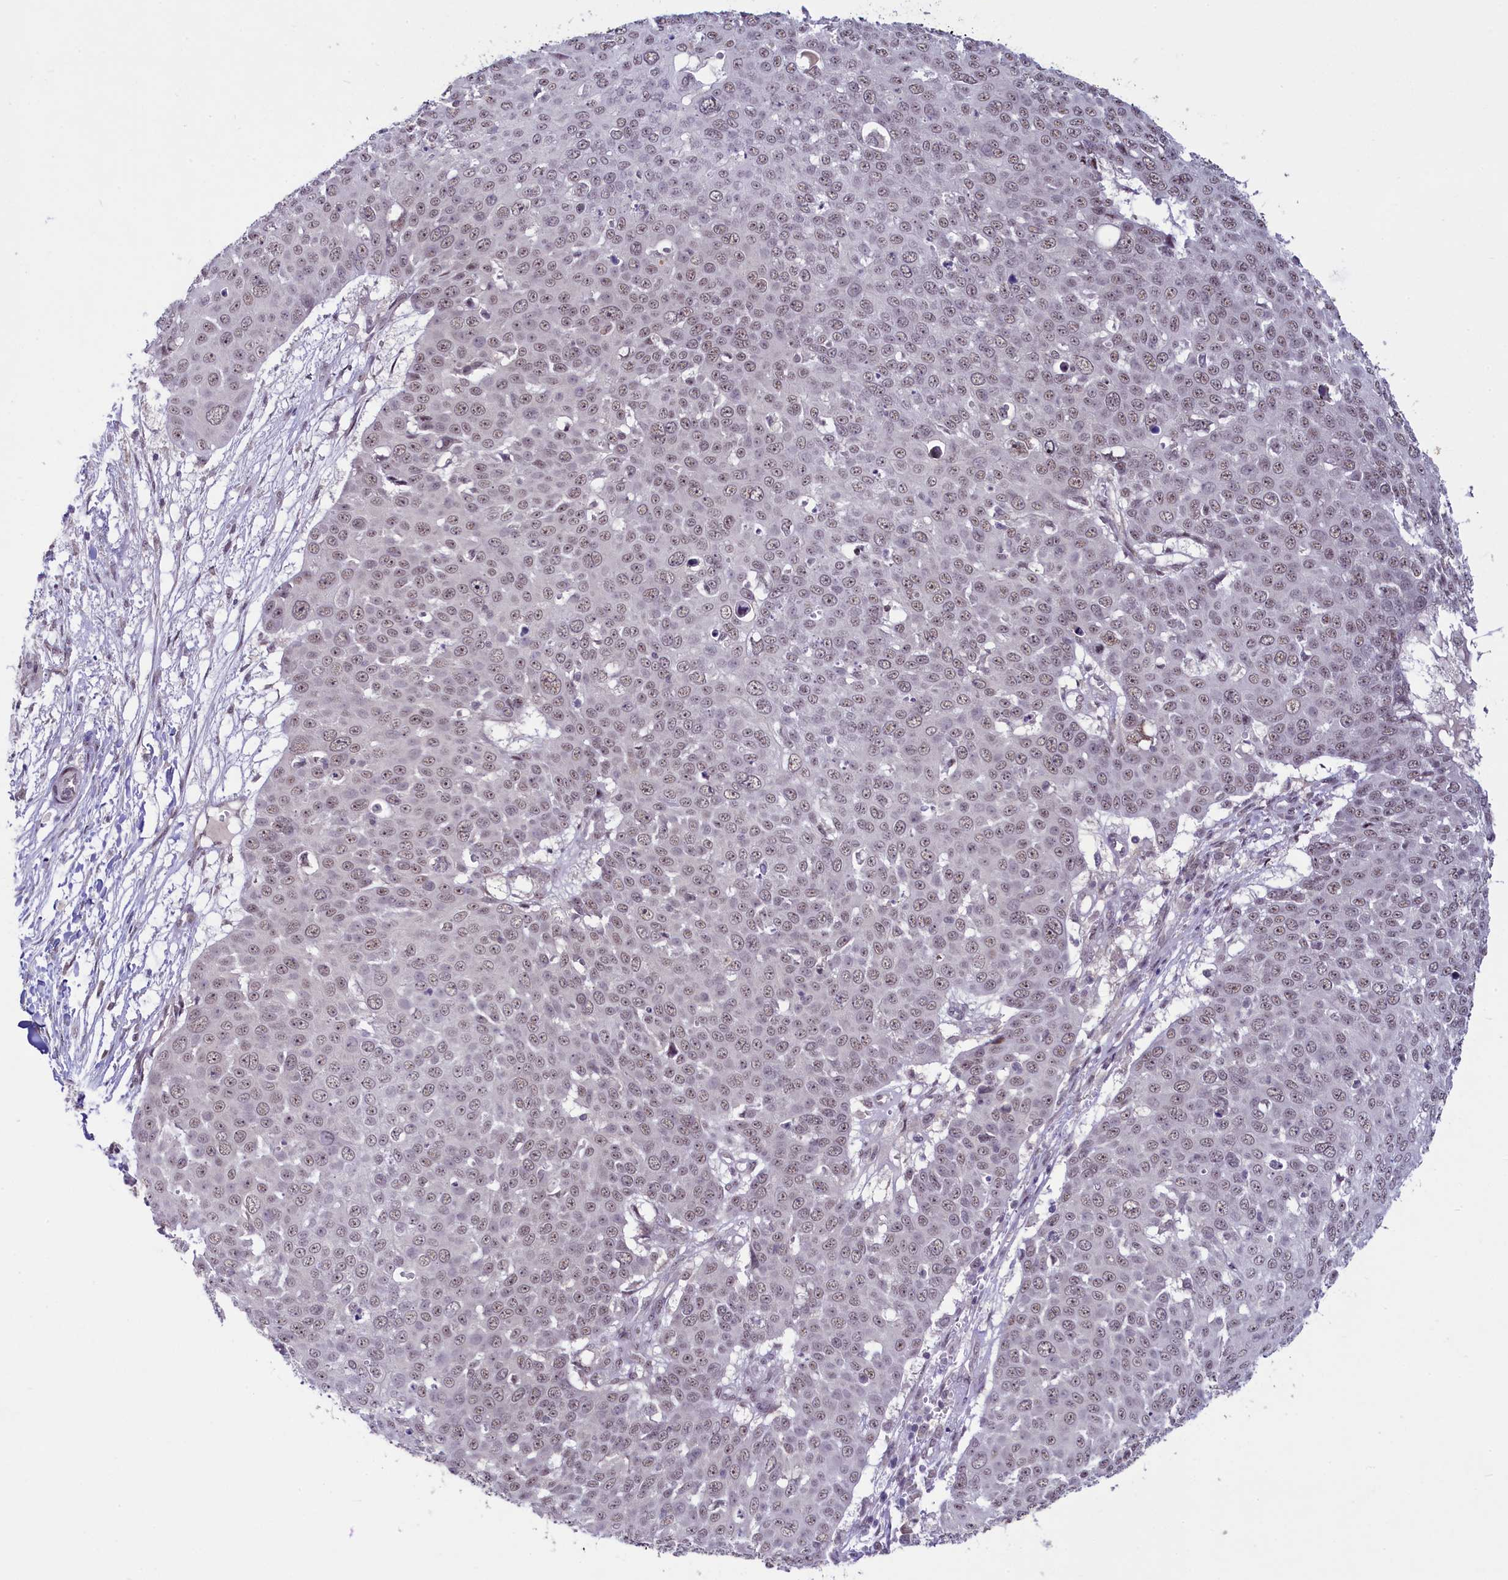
{"staining": {"intensity": "moderate", "quantity": ">75%", "location": "nuclear"}, "tissue": "skin cancer", "cell_type": "Tumor cells", "image_type": "cancer", "snomed": [{"axis": "morphology", "description": "Squamous cell carcinoma, NOS"}, {"axis": "topography", "description": "Skin"}], "caption": "A histopathology image of human skin cancer stained for a protein shows moderate nuclear brown staining in tumor cells.", "gene": "ANKS3", "patient": {"sex": "male", "age": 71}}